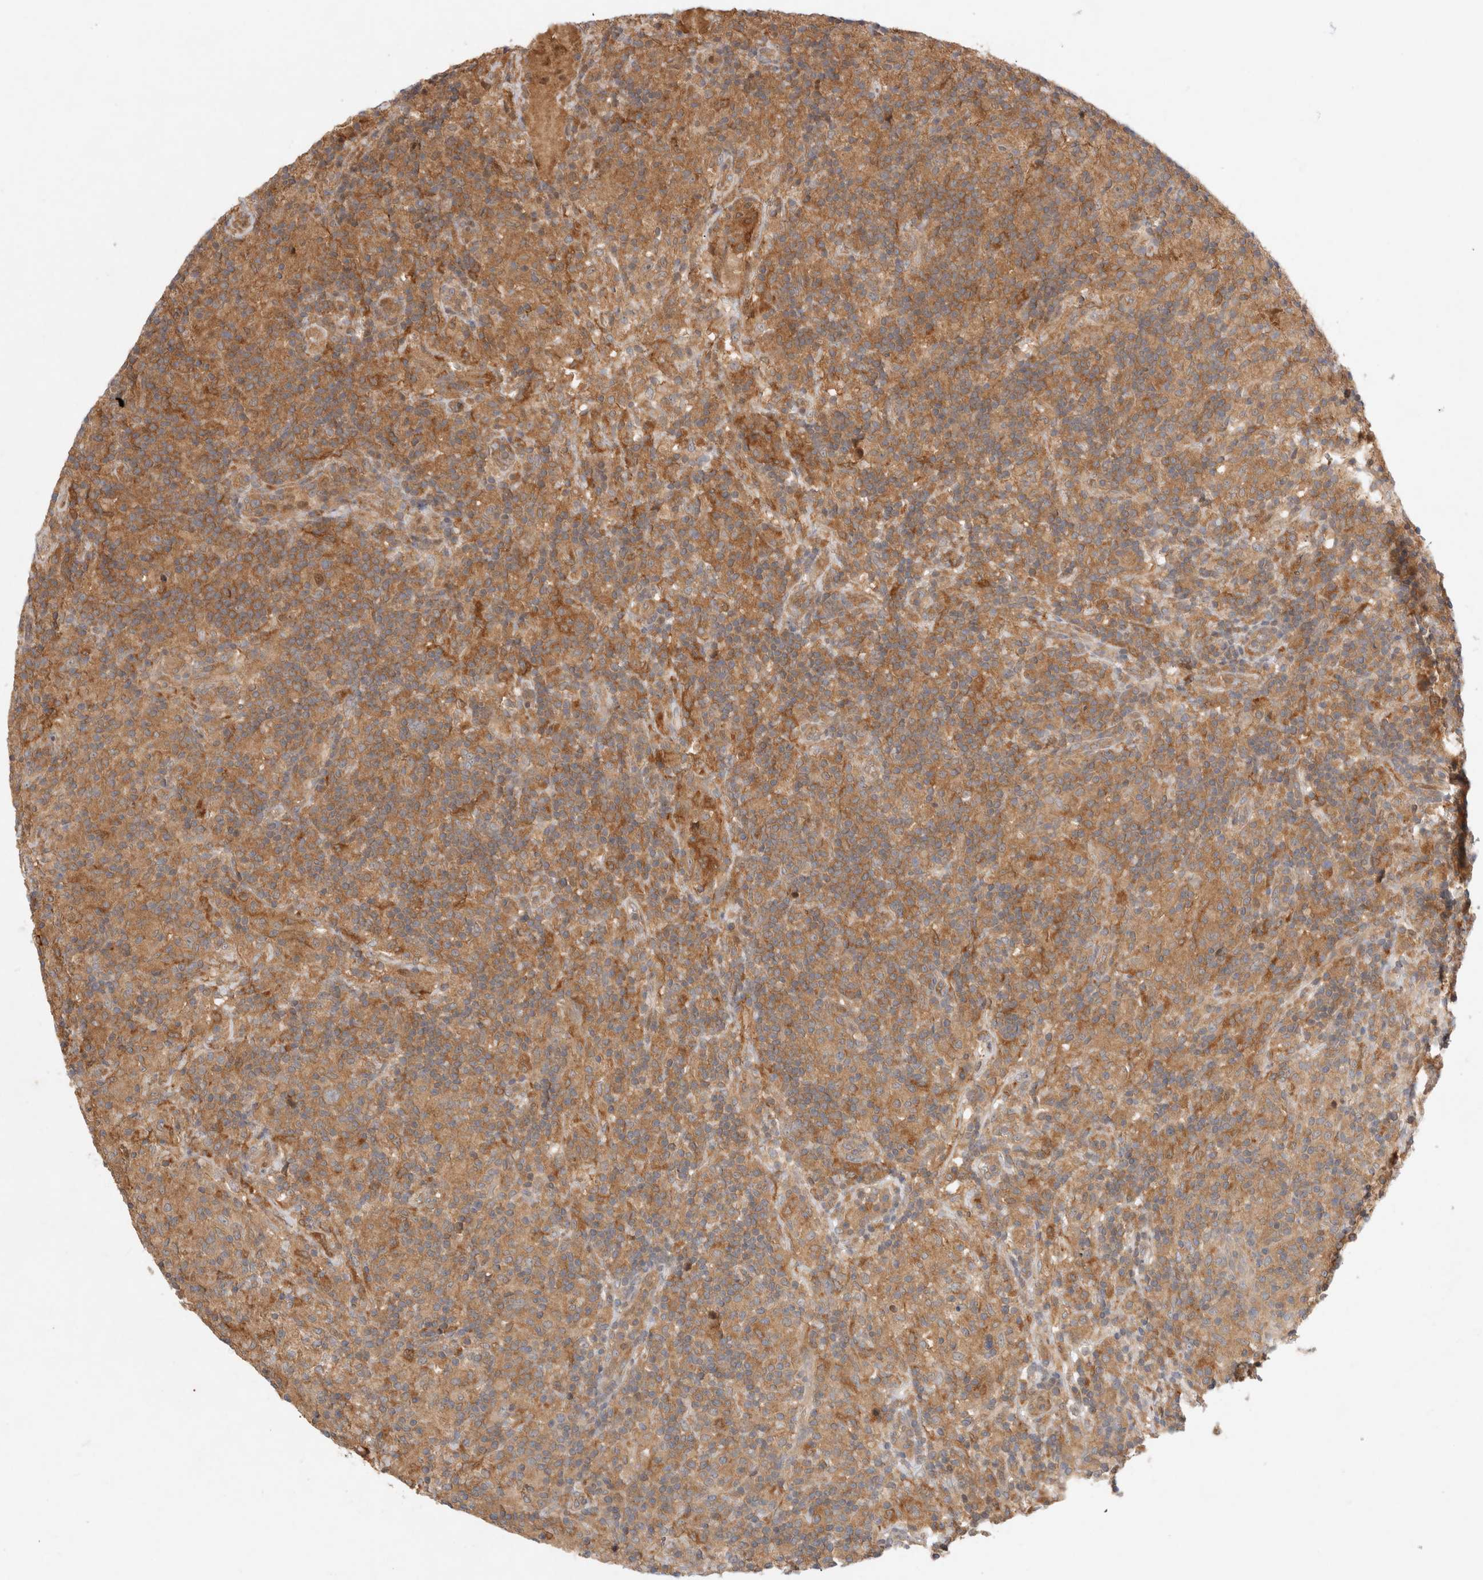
{"staining": {"intensity": "moderate", "quantity": ">75%", "location": "cytoplasmic/membranous"}, "tissue": "lymphoma", "cell_type": "Tumor cells", "image_type": "cancer", "snomed": [{"axis": "morphology", "description": "Hodgkin's disease, NOS"}, {"axis": "topography", "description": "Lymph node"}], "caption": "This histopathology image demonstrates Hodgkin's disease stained with immunohistochemistry (IHC) to label a protein in brown. The cytoplasmic/membranous of tumor cells show moderate positivity for the protein. Nuclei are counter-stained blue.", "gene": "HTT", "patient": {"sex": "male", "age": 70}}